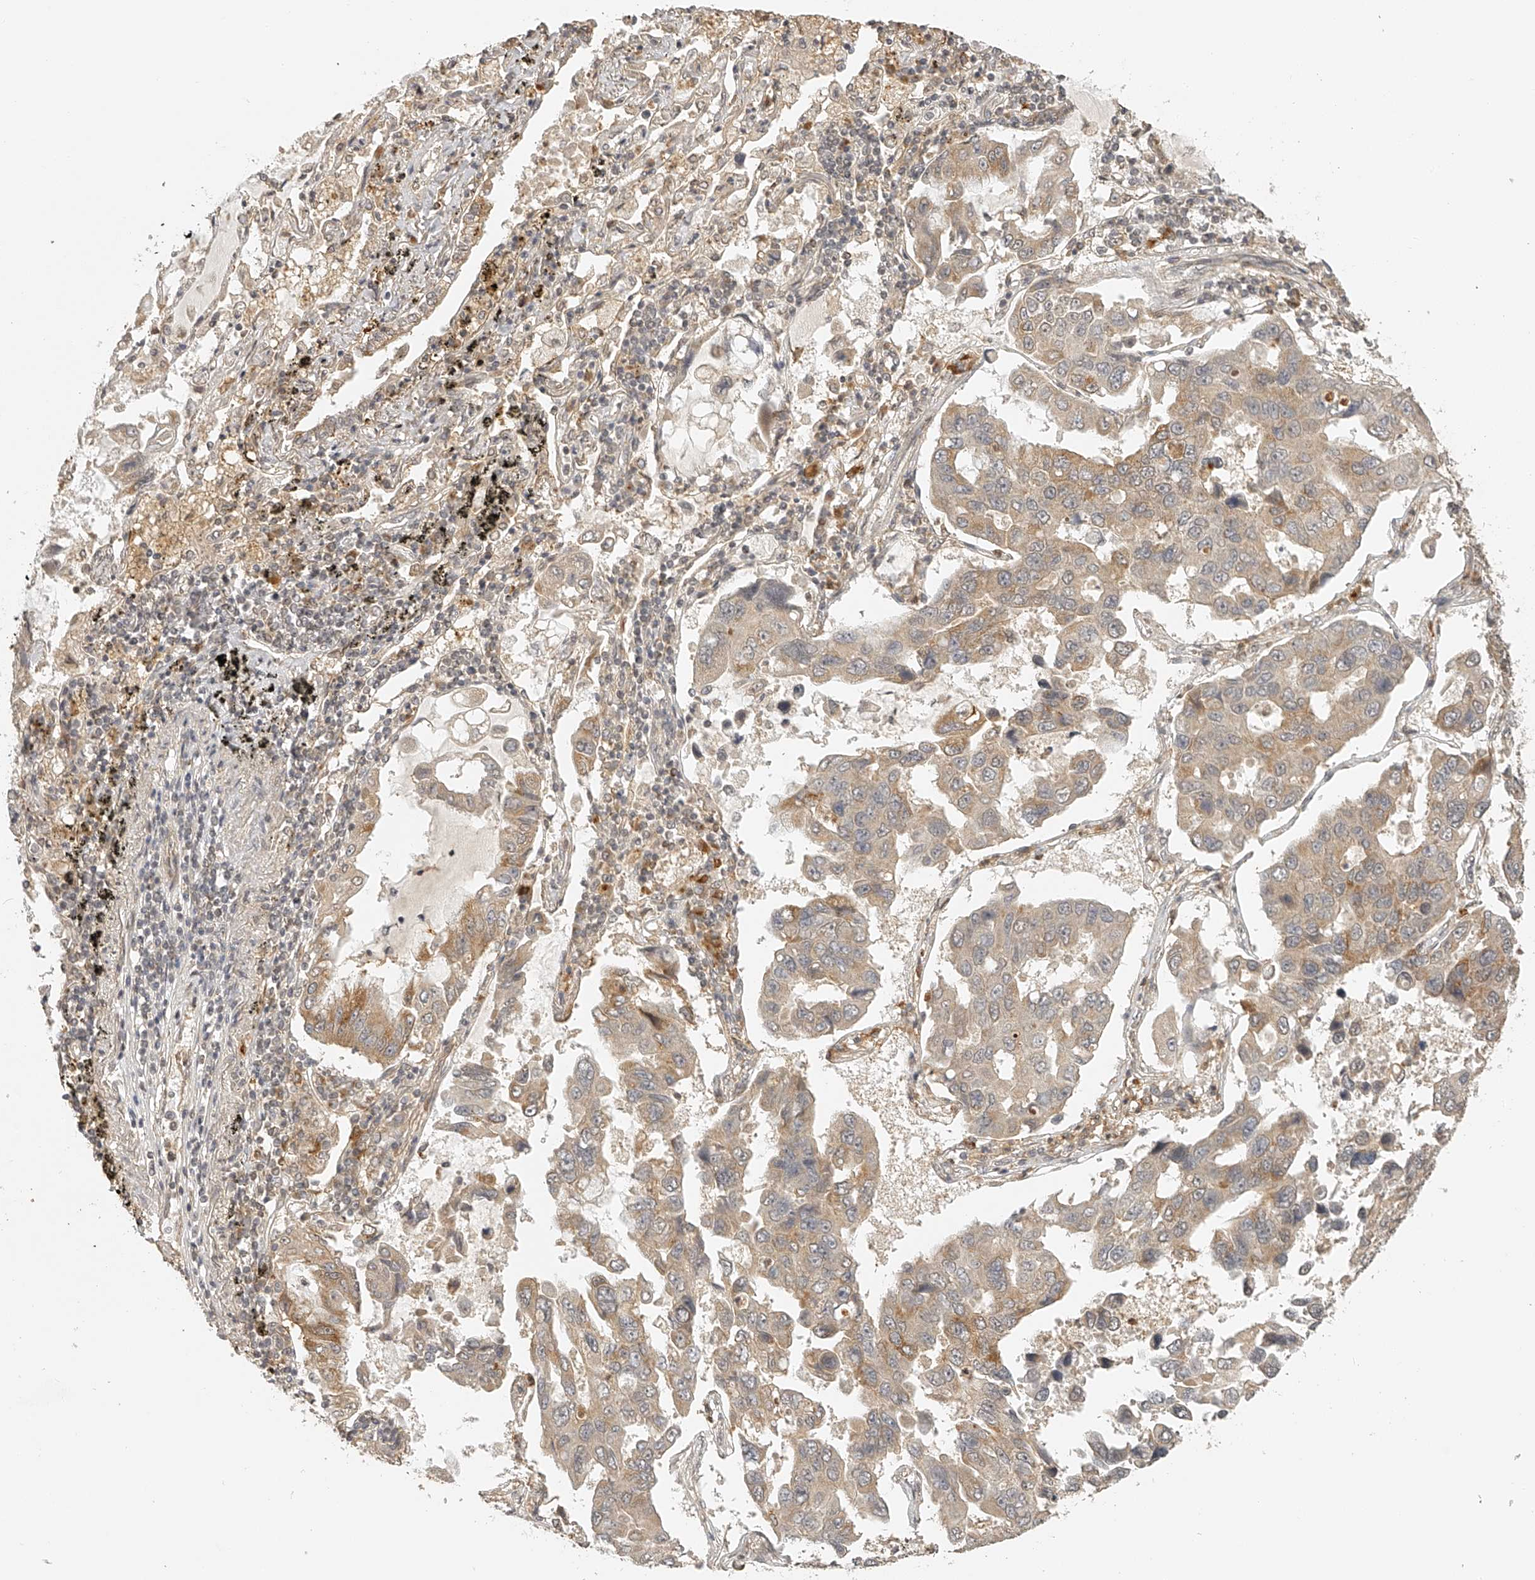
{"staining": {"intensity": "moderate", "quantity": "<25%", "location": "cytoplasmic/membranous"}, "tissue": "lung cancer", "cell_type": "Tumor cells", "image_type": "cancer", "snomed": [{"axis": "morphology", "description": "Adenocarcinoma, NOS"}, {"axis": "topography", "description": "Lung"}], "caption": "Immunohistochemistry (DAB (3,3'-diaminobenzidine)) staining of human adenocarcinoma (lung) displays moderate cytoplasmic/membranous protein staining in approximately <25% of tumor cells.", "gene": "BCL2L11", "patient": {"sex": "male", "age": 64}}